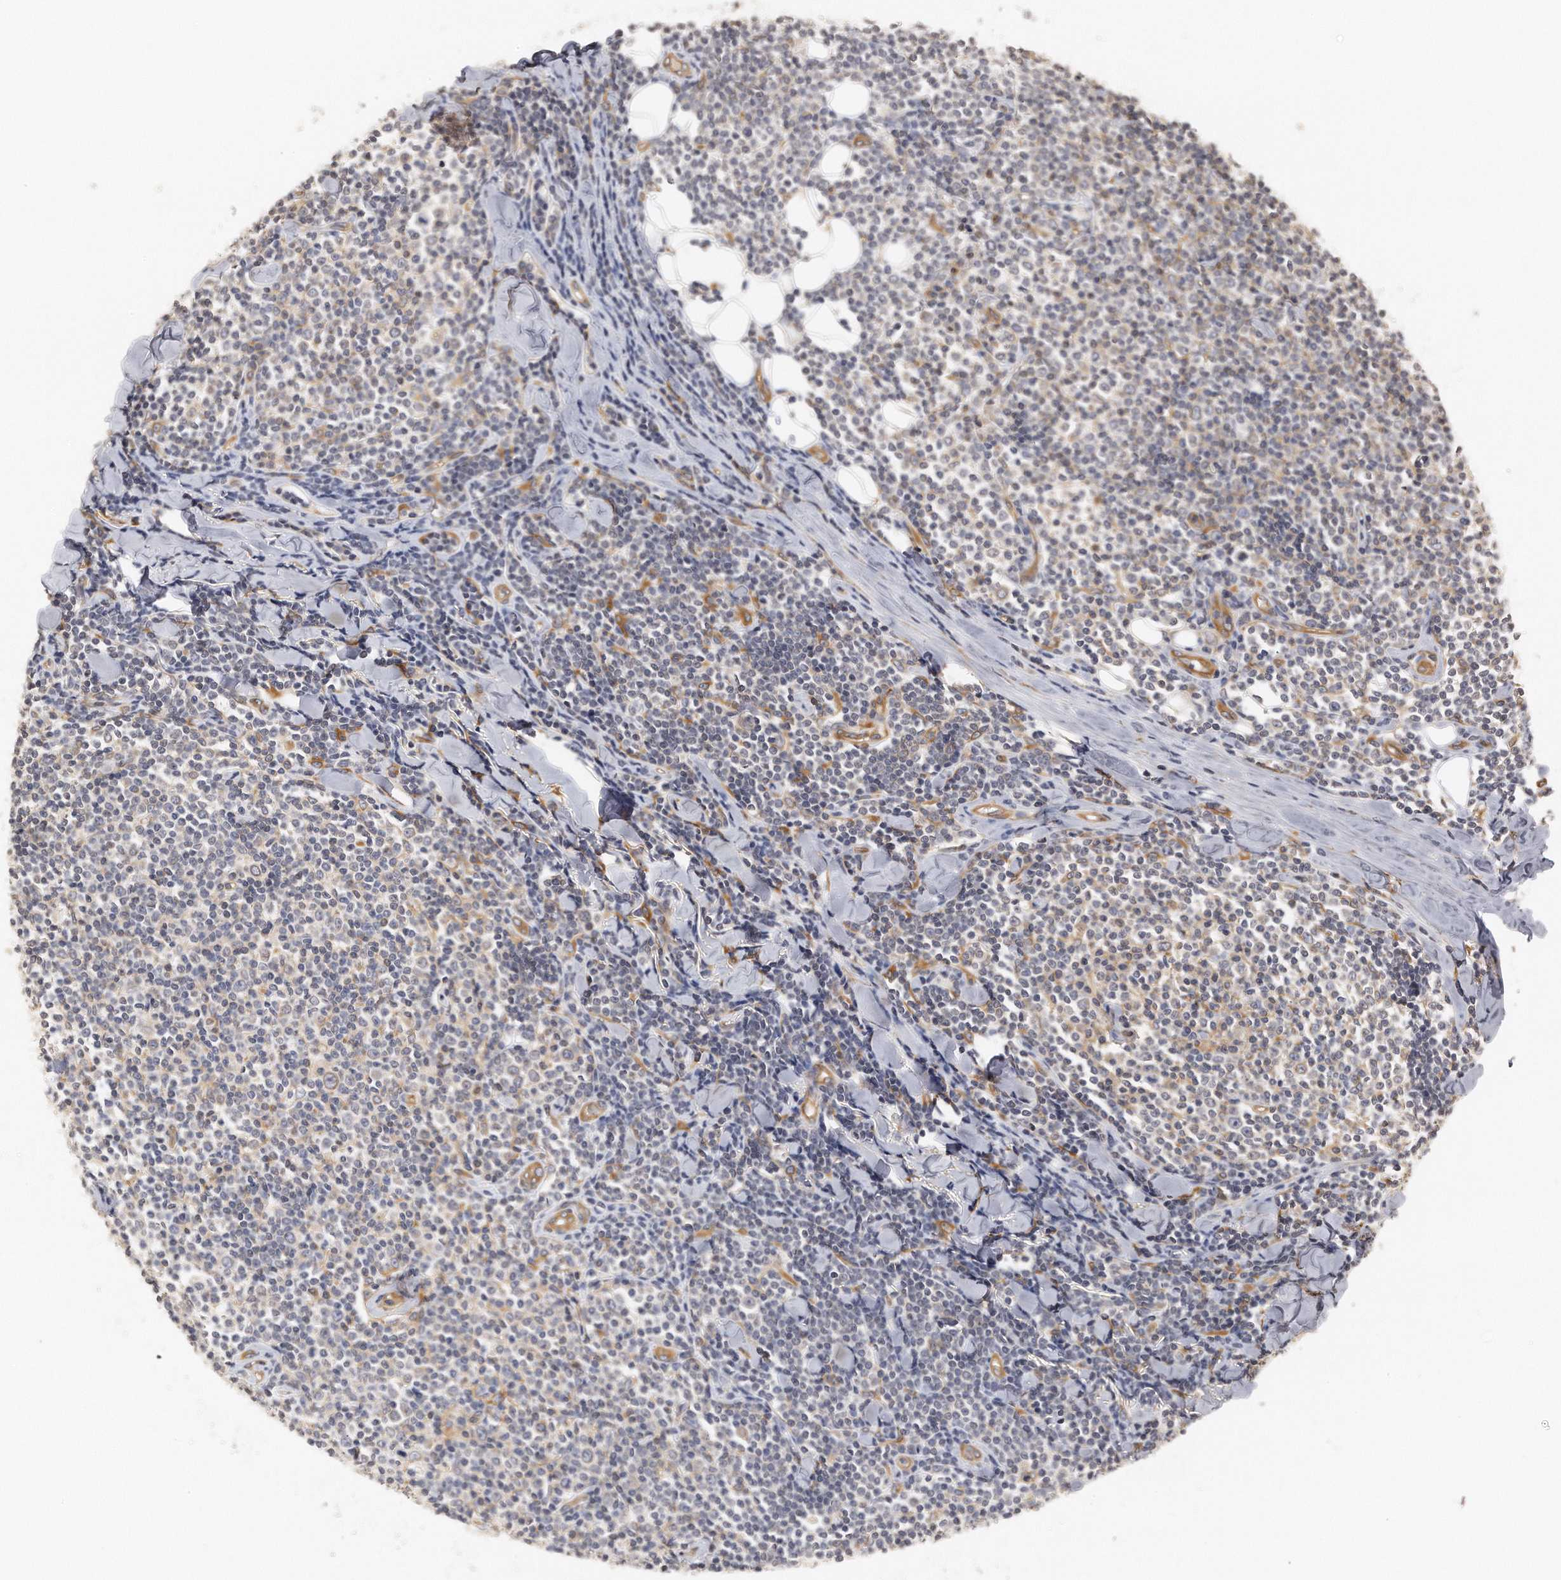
{"staining": {"intensity": "weak", "quantity": "<25%", "location": "cytoplasmic/membranous"}, "tissue": "lymphoma", "cell_type": "Tumor cells", "image_type": "cancer", "snomed": [{"axis": "morphology", "description": "Malignant lymphoma, non-Hodgkin's type, Low grade"}, {"axis": "topography", "description": "Soft tissue"}], "caption": "Immunohistochemical staining of low-grade malignant lymphoma, non-Hodgkin's type reveals no significant positivity in tumor cells.", "gene": "CHST7", "patient": {"sex": "male", "age": 92}}